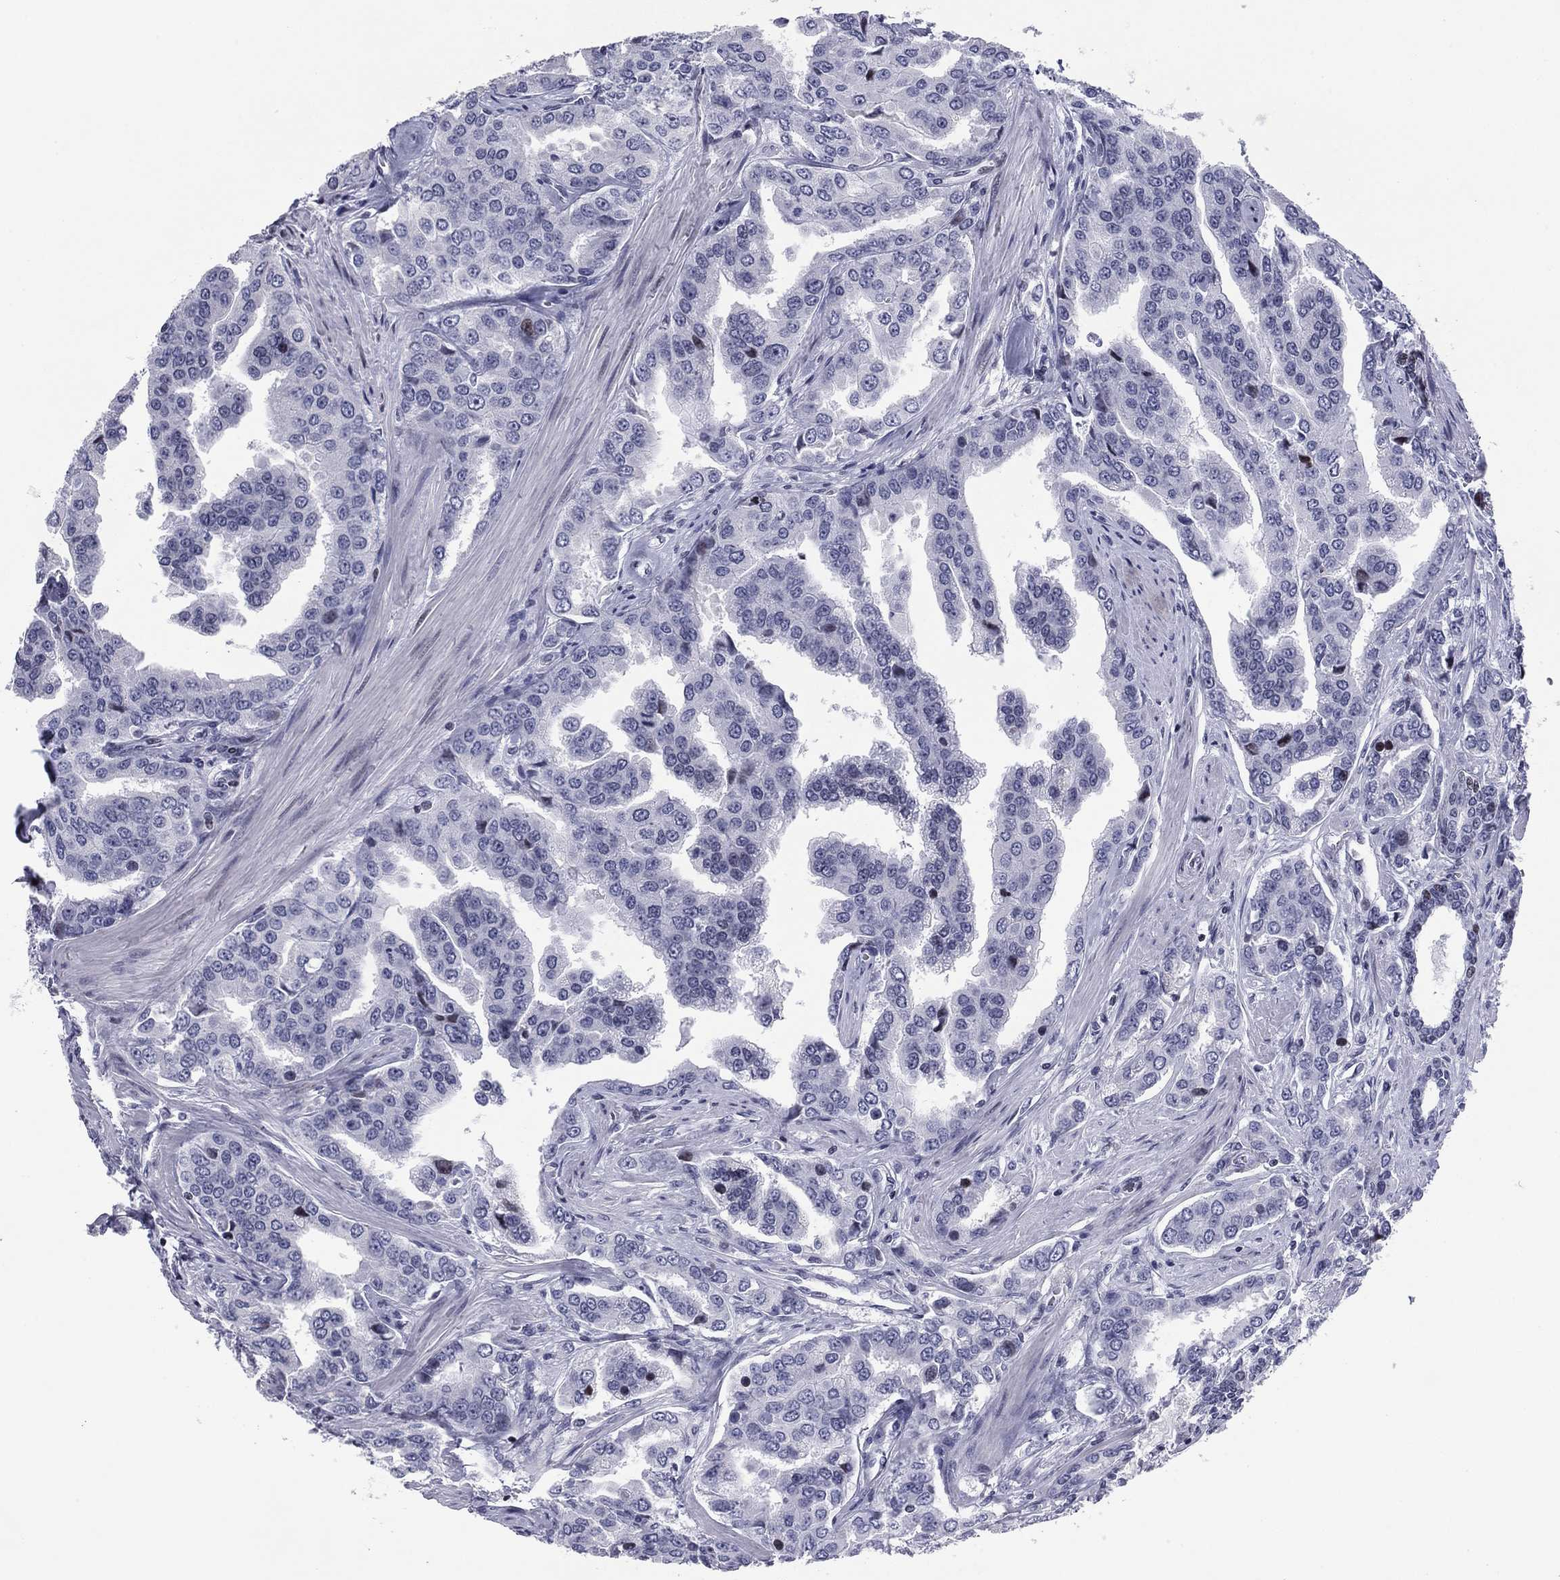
{"staining": {"intensity": "negative", "quantity": "none", "location": "none"}, "tissue": "prostate cancer", "cell_type": "Tumor cells", "image_type": "cancer", "snomed": [{"axis": "morphology", "description": "Adenocarcinoma, NOS"}, {"axis": "topography", "description": "Prostate and seminal vesicle, NOS"}, {"axis": "topography", "description": "Prostate"}], "caption": "Protein analysis of adenocarcinoma (prostate) reveals no significant expression in tumor cells.", "gene": "CCDC144A", "patient": {"sex": "male", "age": 69}}